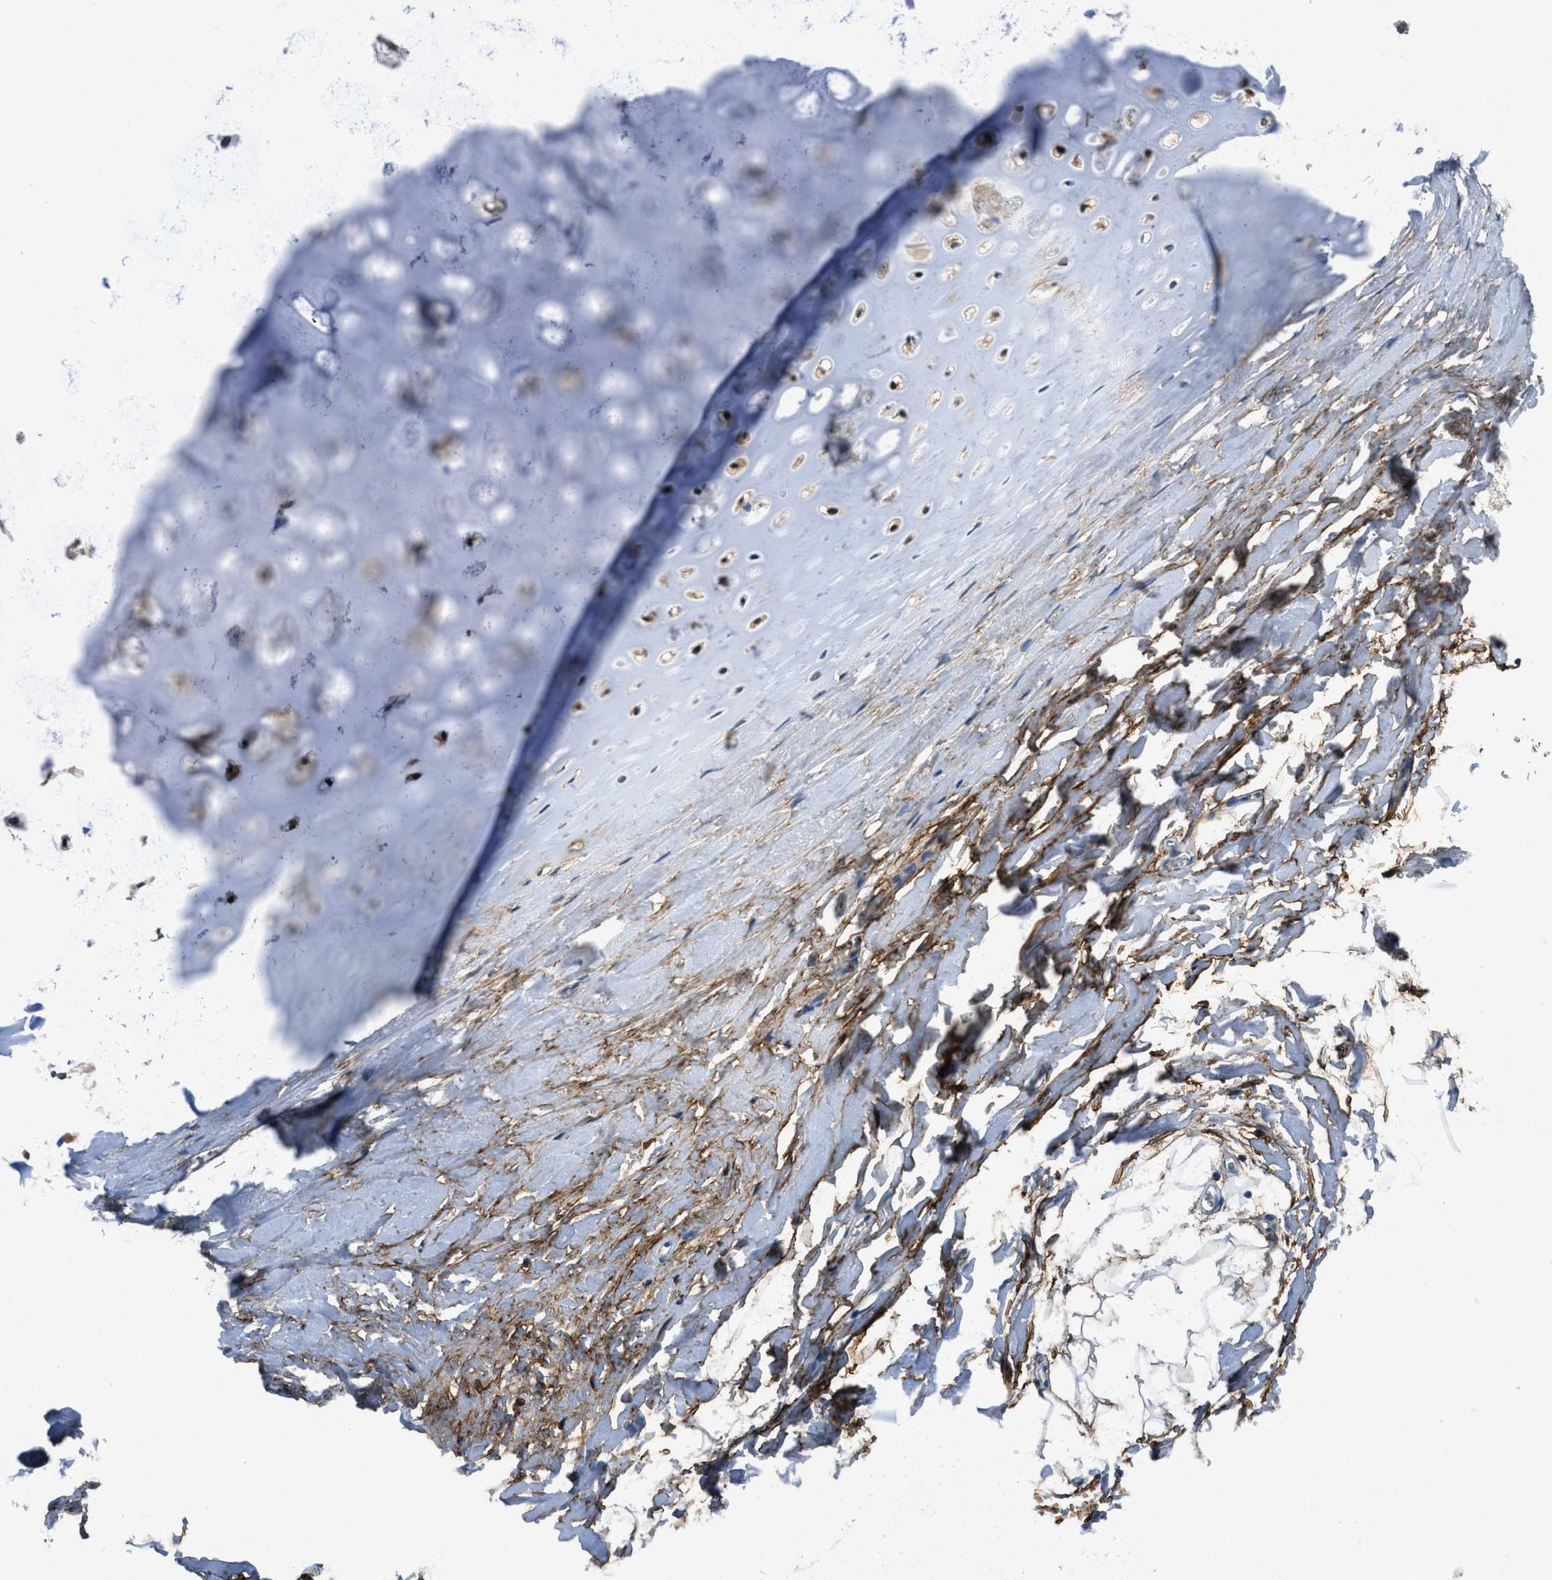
{"staining": {"intensity": "moderate", "quantity": ">75%", "location": "cytoplasmic/membranous"}, "tissue": "adipose tissue", "cell_type": "Adipocytes", "image_type": "normal", "snomed": [{"axis": "morphology", "description": "Normal tissue, NOS"}, {"axis": "topography", "description": "Cartilage tissue"}, {"axis": "topography", "description": "Bronchus"}], "caption": "Adipocytes demonstrate moderate cytoplasmic/membranous staining in about >75% of cells in benign adipose tissue. The staining is performed using DAB brown chromogen to label protein expression. The nuclei are counter-stained blue using hematoxylin.", "gene": "FBN1", "patient": {"sex": "female", "age": 53}}